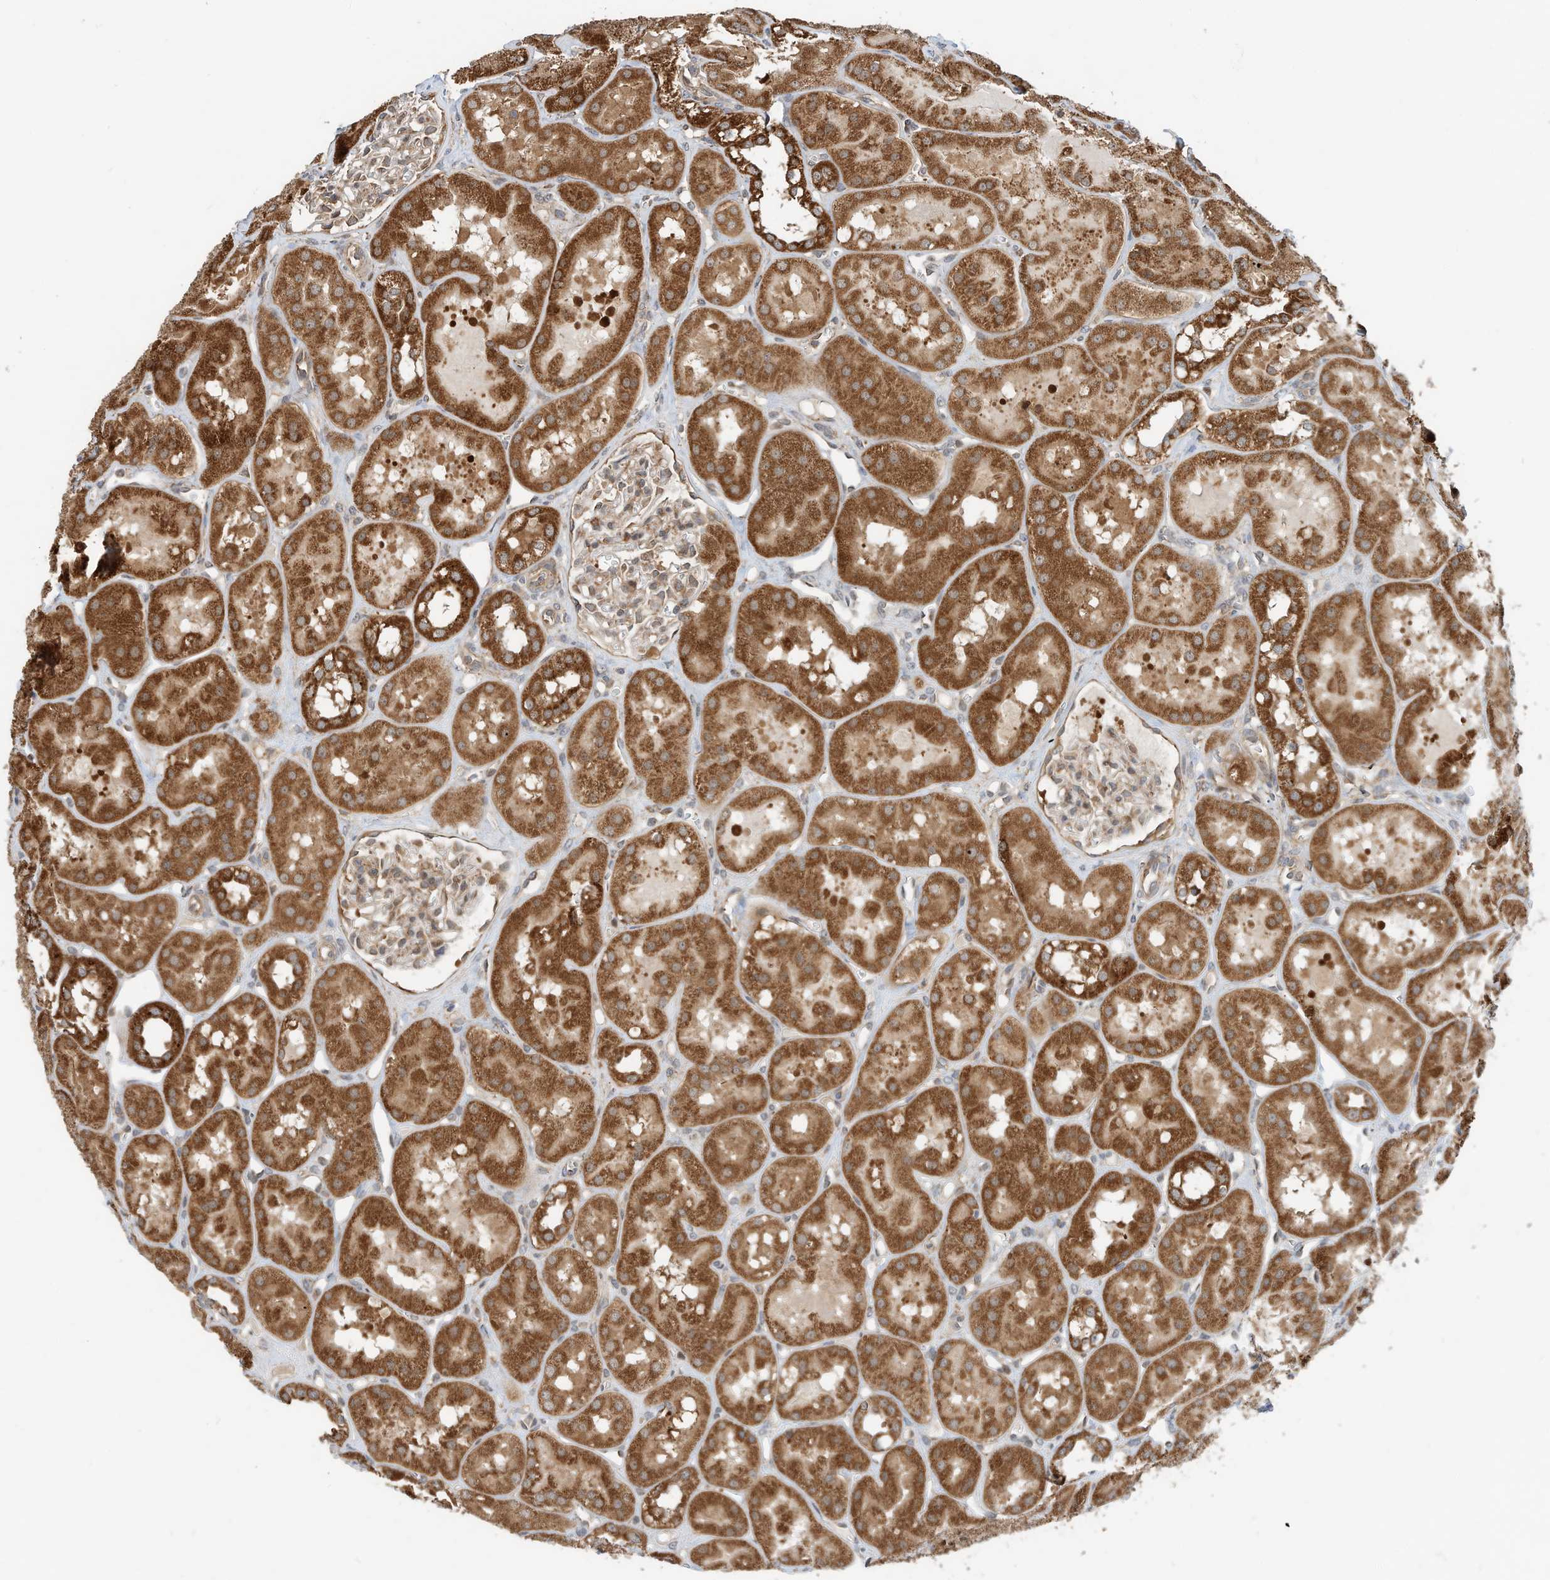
{"staining": {"intensity": "moderate", "quantity": "25%-75%", "location": "cytoplasmic/membranous"}, "tissue": "kidney", "cell_type": "Cells in glomeruli", "image_type": "normal", "snomed": [{"axis": "morphology", "description": "Normal tissue, NOS"}, {"axis": "topography", "description": "Kidney"}], "caption": "Immunohistochemistry (DAB (3,3'-diaminobenzidine)) staining of benign human kidney shows moderate cytoplasmic/membranous protein staining in about 25%-75% of cells in glomeruli. Using DAB (3,3'-diaminobenzidine) (brown) and hematoxylin (blue) stains, captured at high magnification using brightfield microscopy.", "gene": "CPAMD8", "patient": {"sex": "male", "age": 16}}